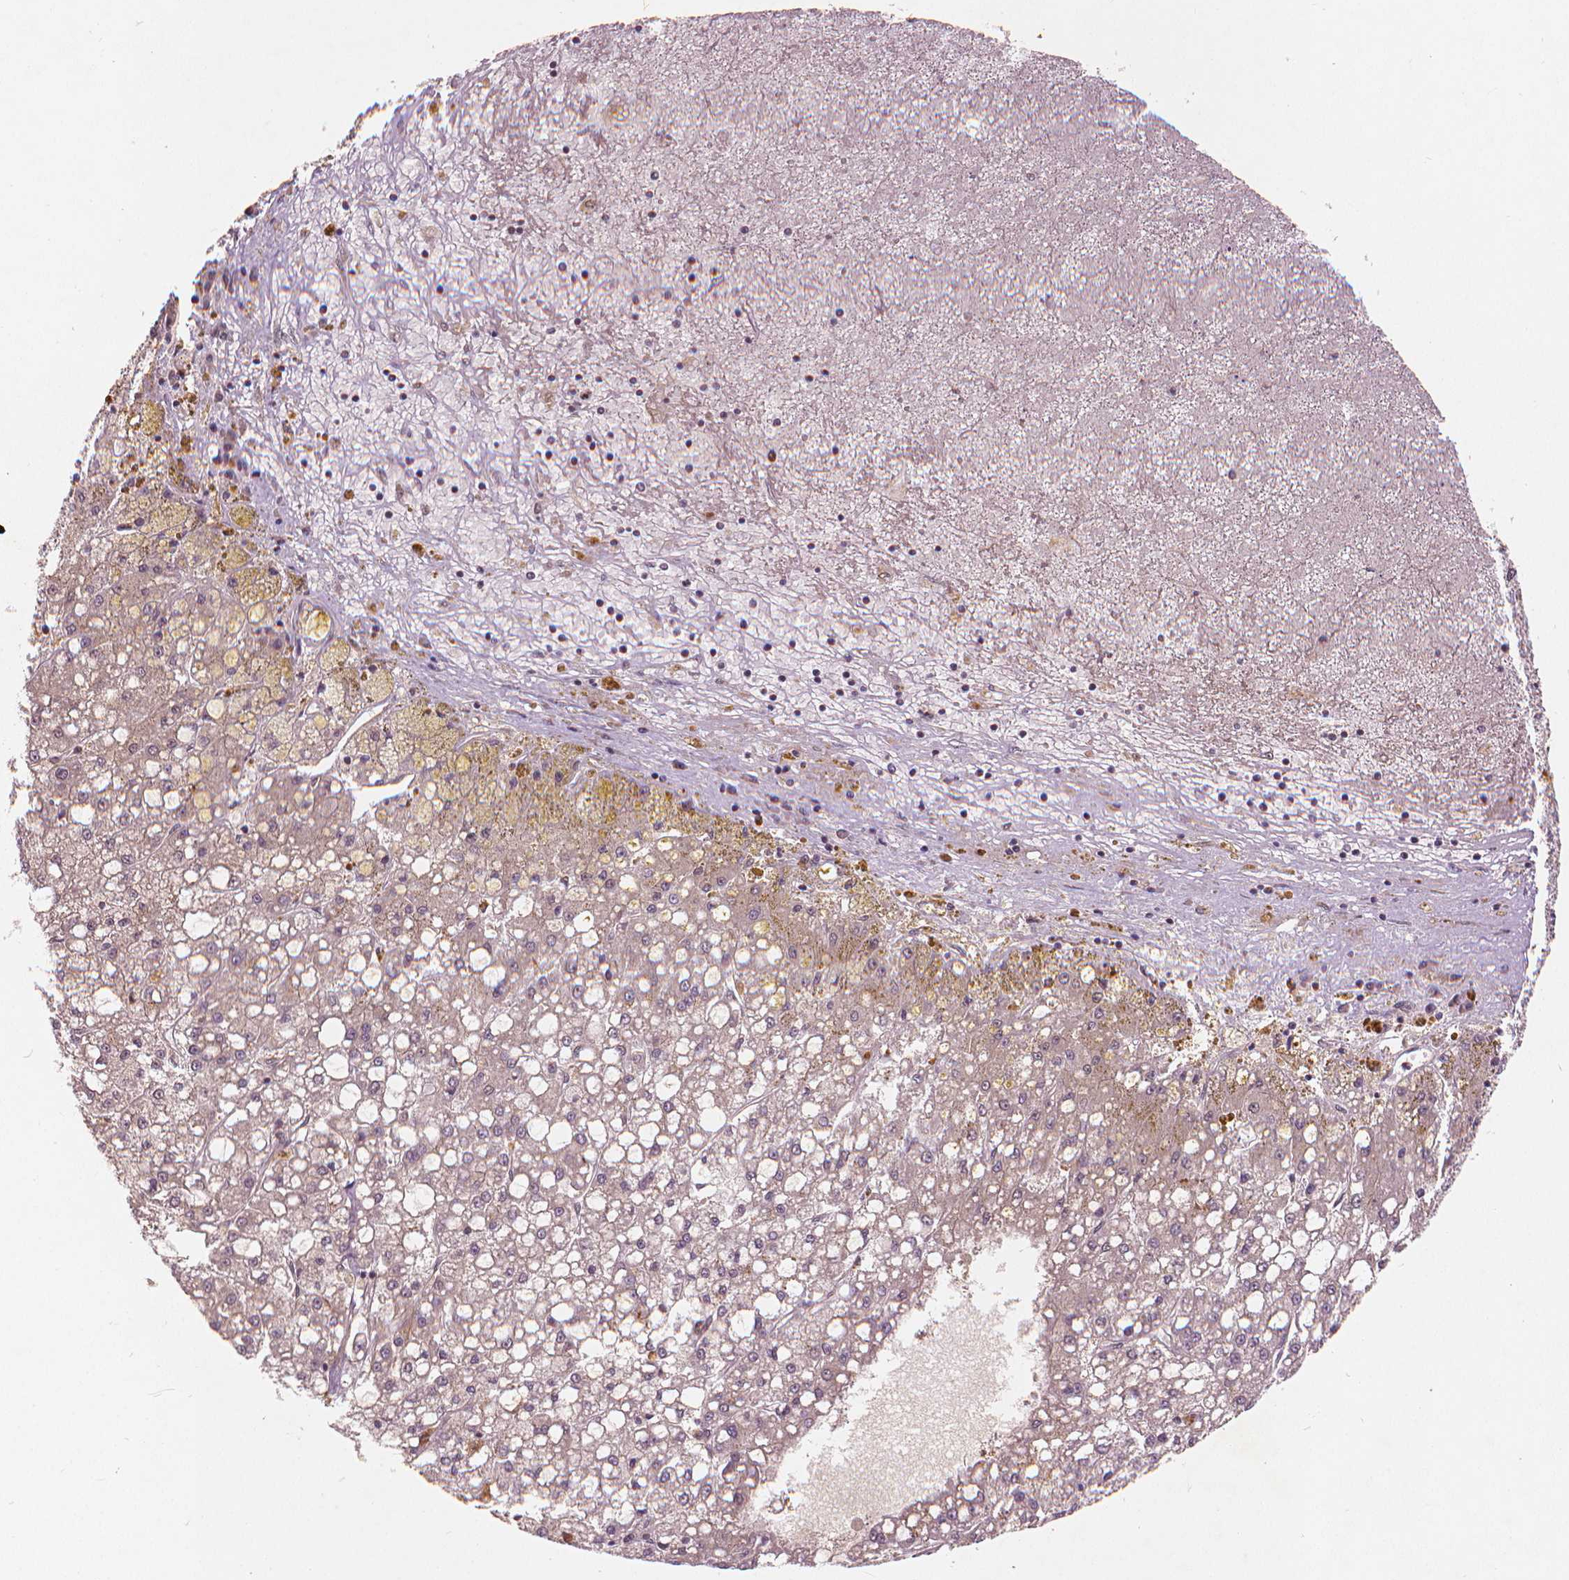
{"staining": {"intensity": "moderate", "quantity": "<25%", "location": "nuclear"}, "tissue": "liver cancer", "cell_type": "Tumor cells", "image_type": "cancer", "snomed": [{"axis": "morphology", "description": "Carcinoma, Hepatocellular, NOS"}, {"axis": "topography", "description": "Liver"}], "caption": "Immunohistochemical staining of human liver cancer (hepatocellular carcinoma) demonstrates low levels of moderate nuclear staining in about <25% of tumor cells. The staining was performed using DAB, with brown indicating positive protein expression. Nuclei are stained blue with hematoxylin.", "gene": "NSD2", "patient": {"sex": "male", "age": 67}}